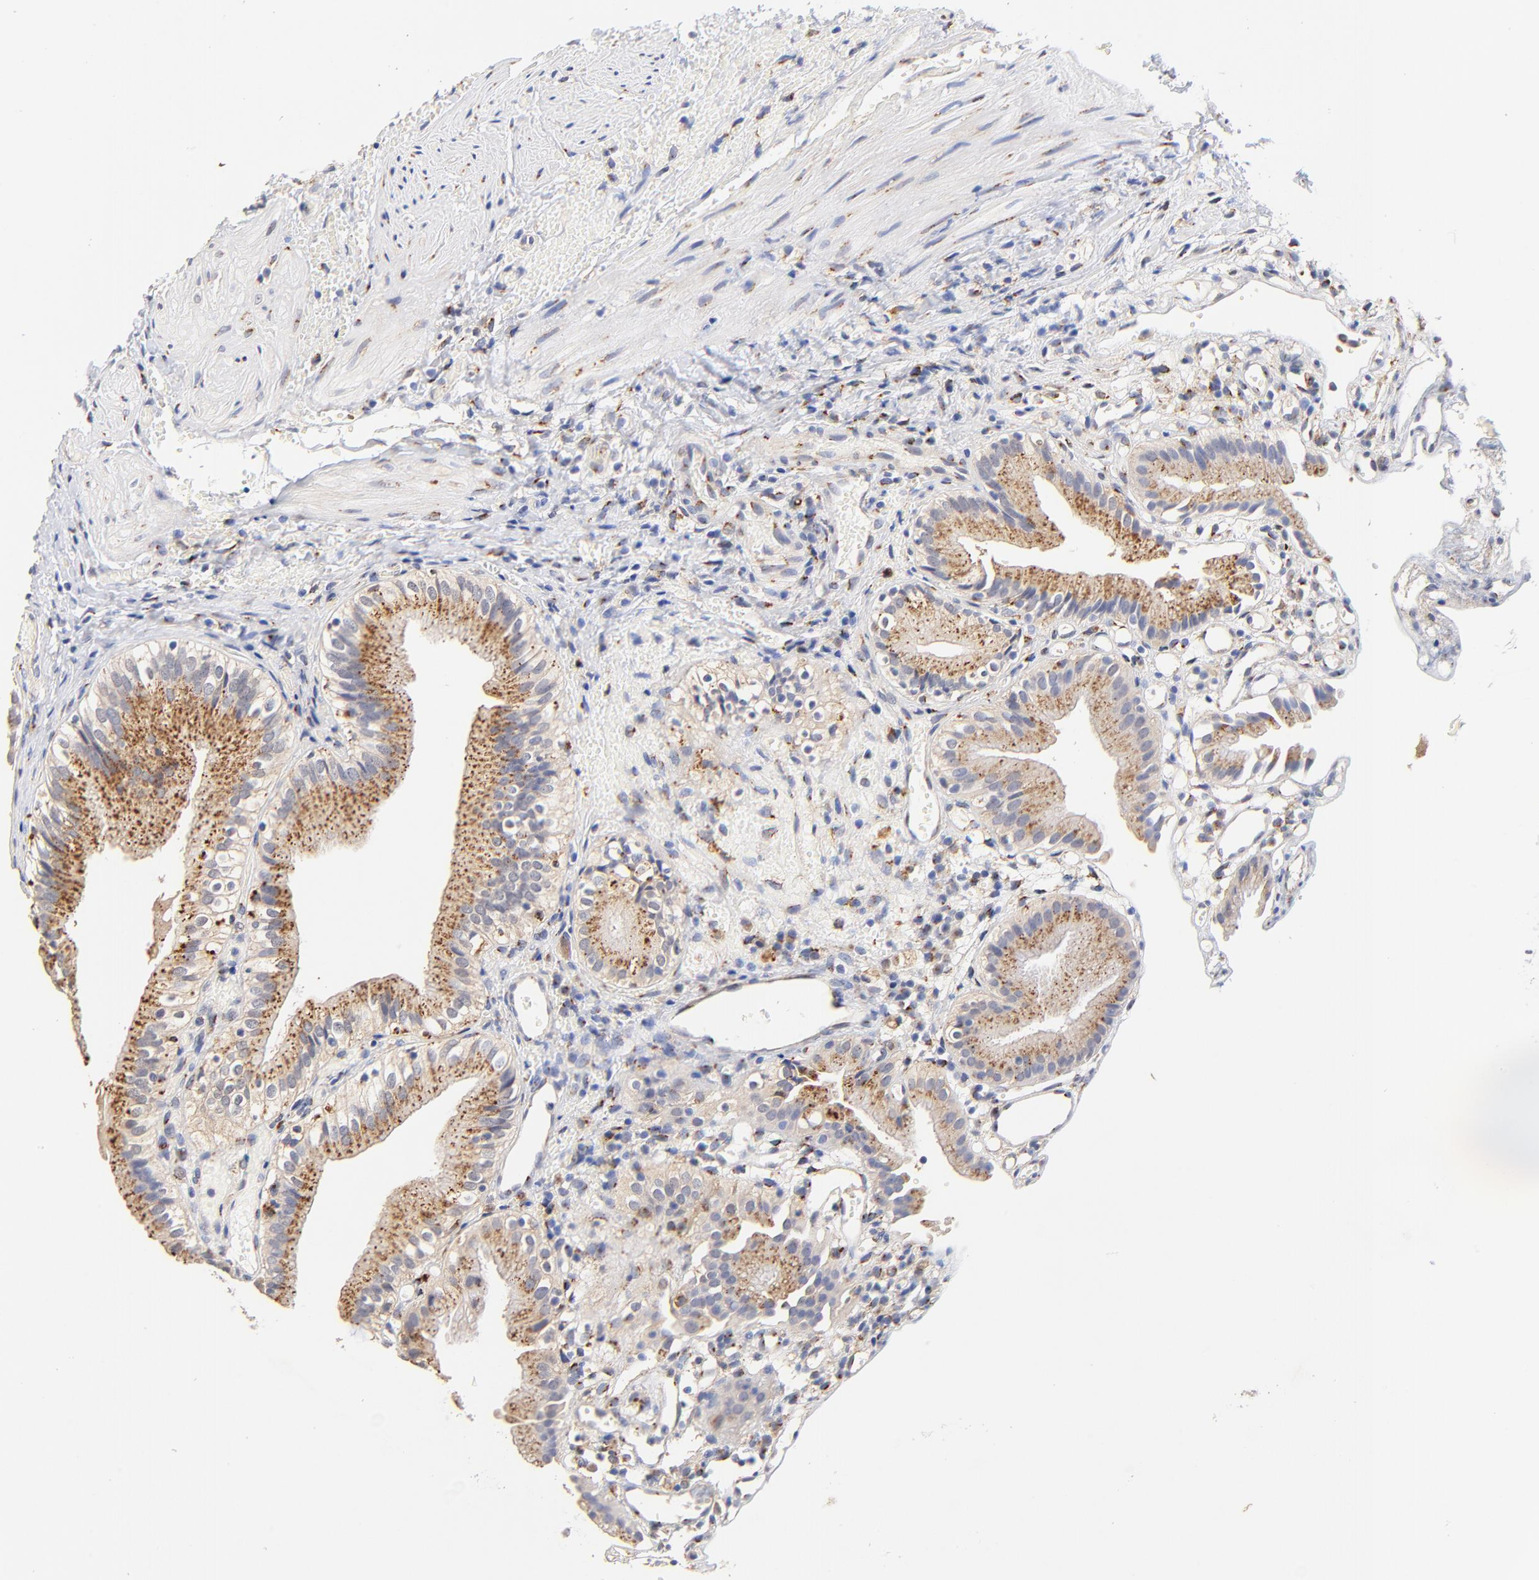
{"staining": {"intensity": "moderate", "quantity": ">75%", "location": "cytoplasmic/membranous"}, "tissue": "gallbladder", "cell_type": "Glandular cells", "image_type": "normal", "snomed": [{"axis": "morphology", "description": "Normal tissue, NOS"}, {"axis": "topography", "description": "Gallbladder"}], "caption": "Gallbladder stained with DAB IHC displays medium levels of moderate cytoplasmic/membranous expression in about >75% of glandular cells. Immunohistochemistry (ihc) stains the protein of interest in brown and the nuclei are stained blue.", "gene": "FMNL3", "patient": {"sex": "male", "age": 65}}